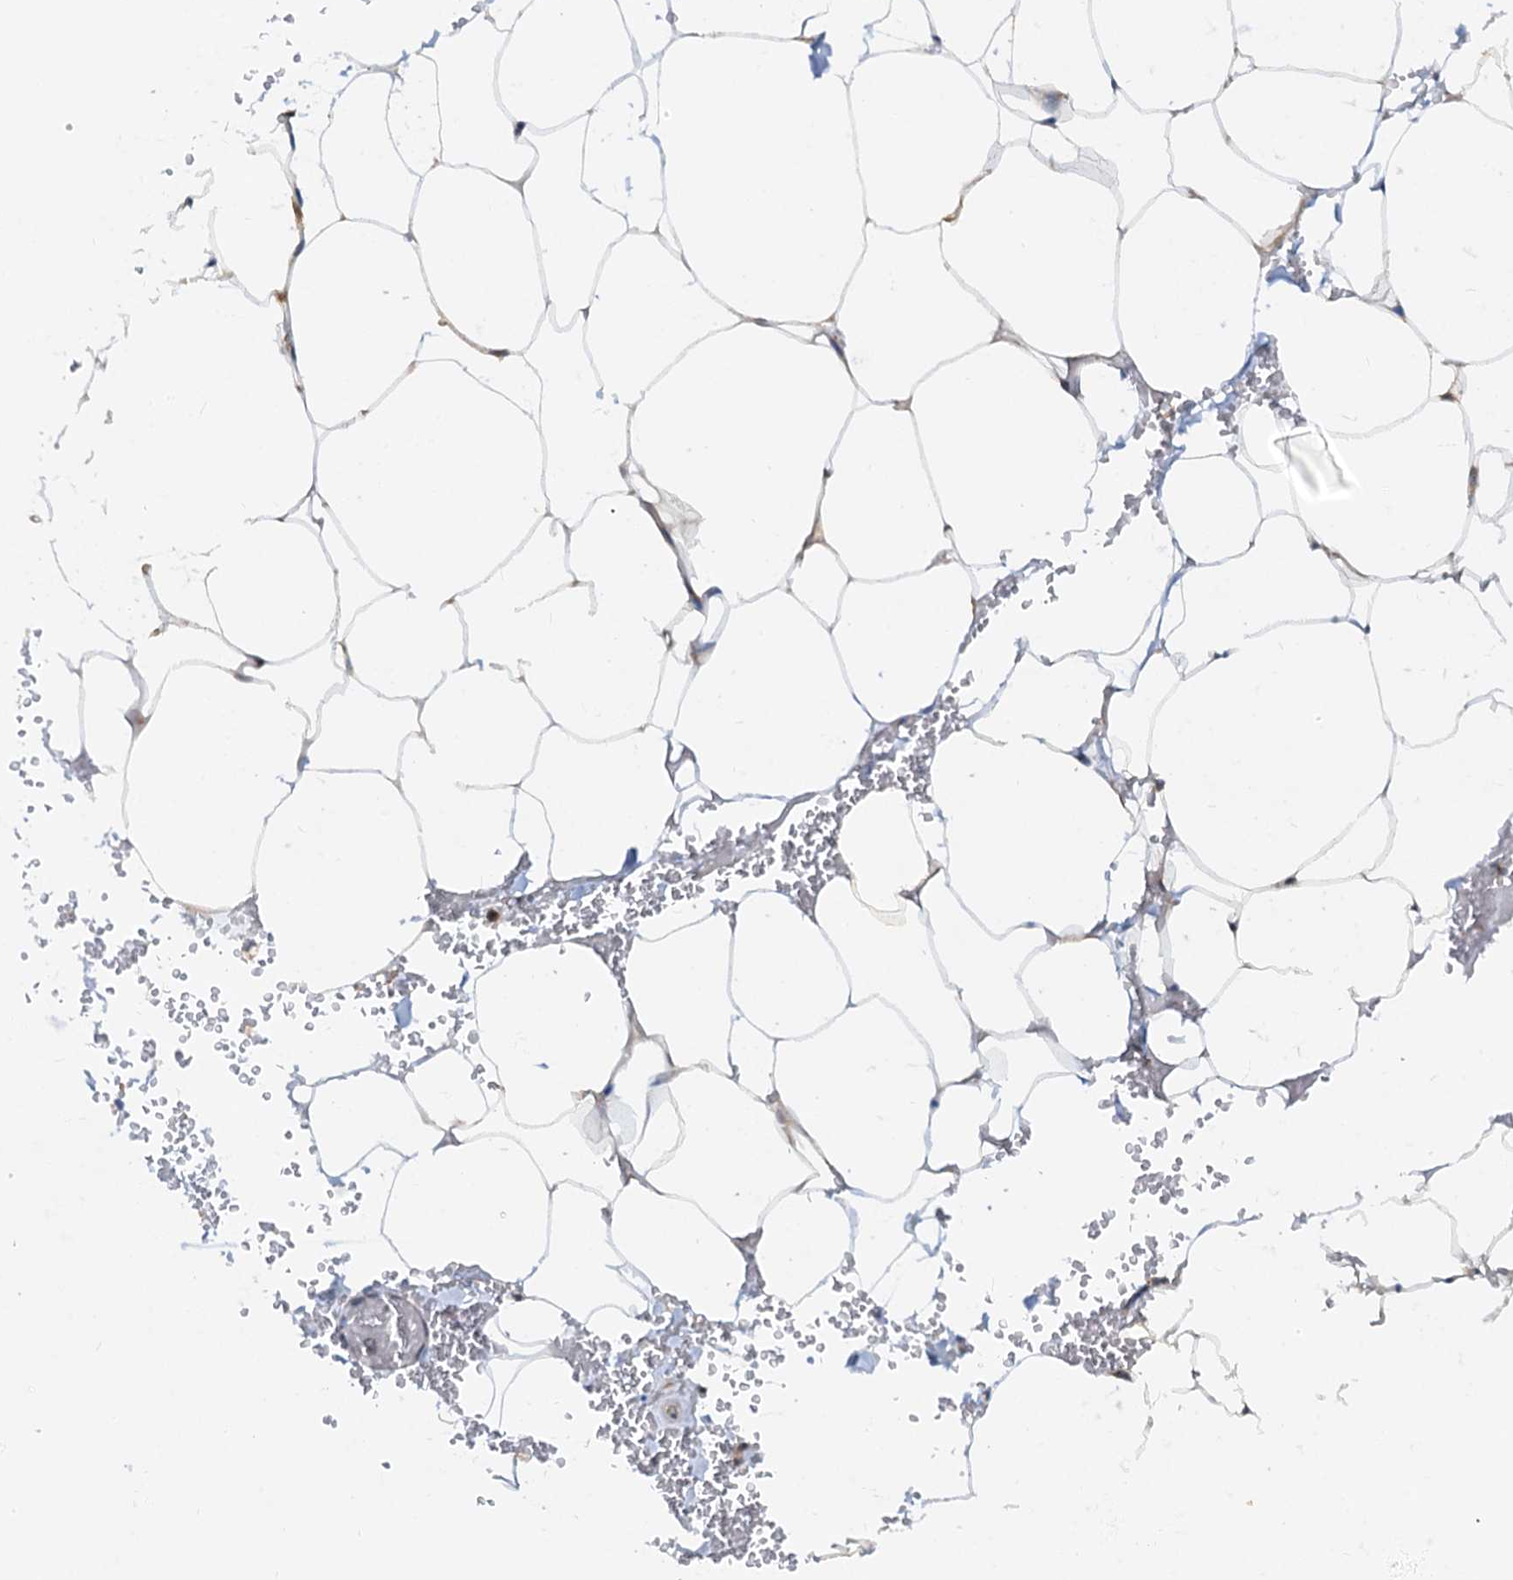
{"staining": {"intensity": "weak", "quantity": "<25%", "location": "cytoplasmic/membranous"}, "tissue": "adipose tissue", "cell_type": "Adipocytes", "image_type": "normal", "snomed": [{"axis": "morphology", "description": "Normal tissue, NOS"}, {"axis": "topography", "description": "Gallbladder"}, {"axis": "topography", "description": "Peripheral nerve tissue"}], "caption": "Adipocytes show no significant protein expression in normal adipose tissue. (DAB immunohistochemistry with hematoxylin counter stain).", "gene": "PTGES3", "patient": {"sex": "male", "age": 38}}